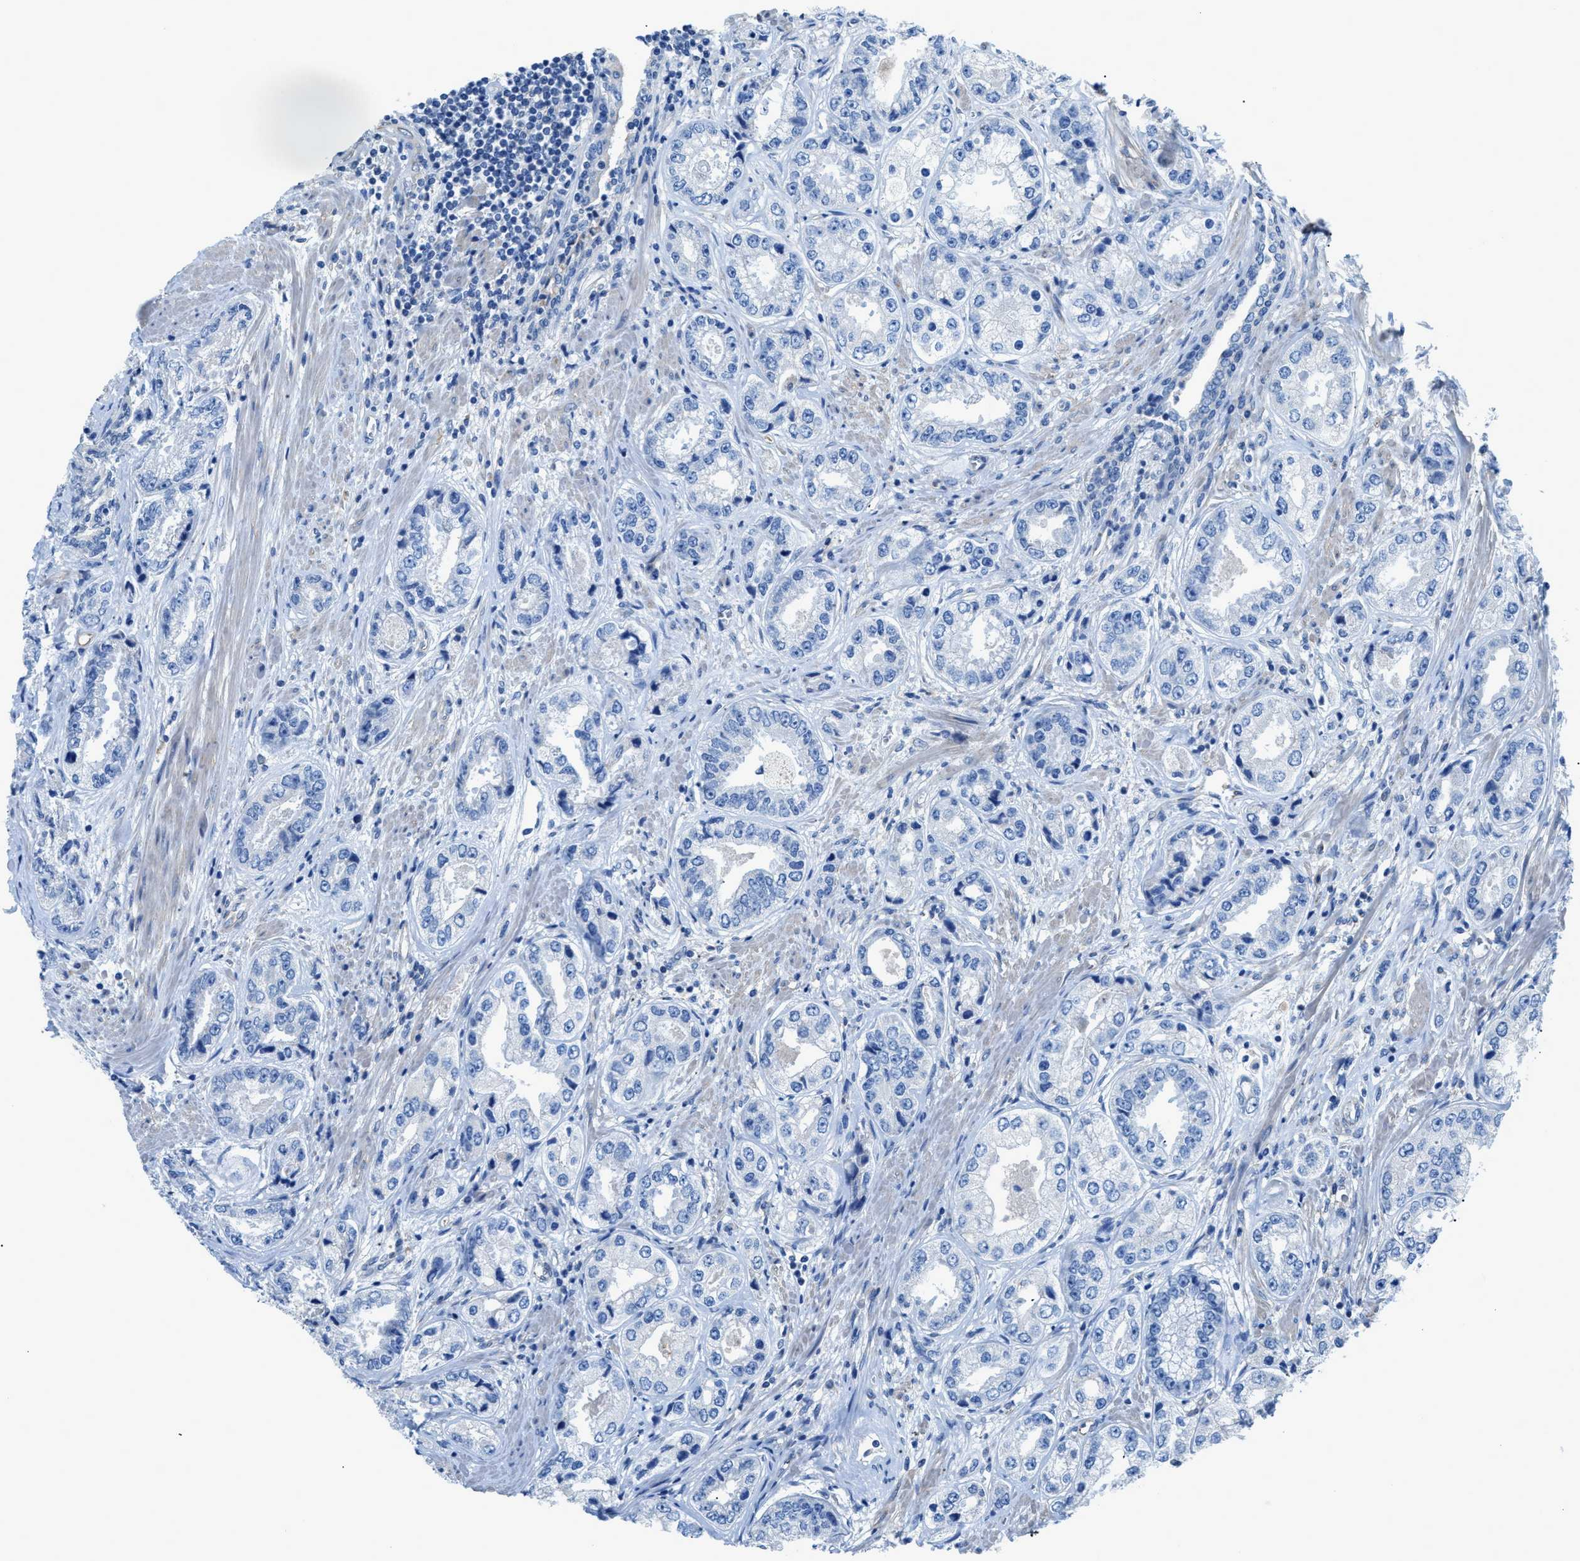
{"staining": {"intensity": "negative", "quantity": "none", "location": "none"}, "tissue": "prostate cancer", "cell_type": "Tumor cells", "image_type": "cancer", "snomed": [{"axis": "morphology", "description": "Adenocarcinoma, High grade"}, {"axis": "topography", "description": "Prostate"}], "caption": "Prostate cancer (adenocarcinoma (high-grade)) was stained to show a protein in brown. There is no significant positivity in tumor cells. (DAB IHC, high magnification).", "gene": "ITPR1", "patient": {"sex": "male", "age": 61}}